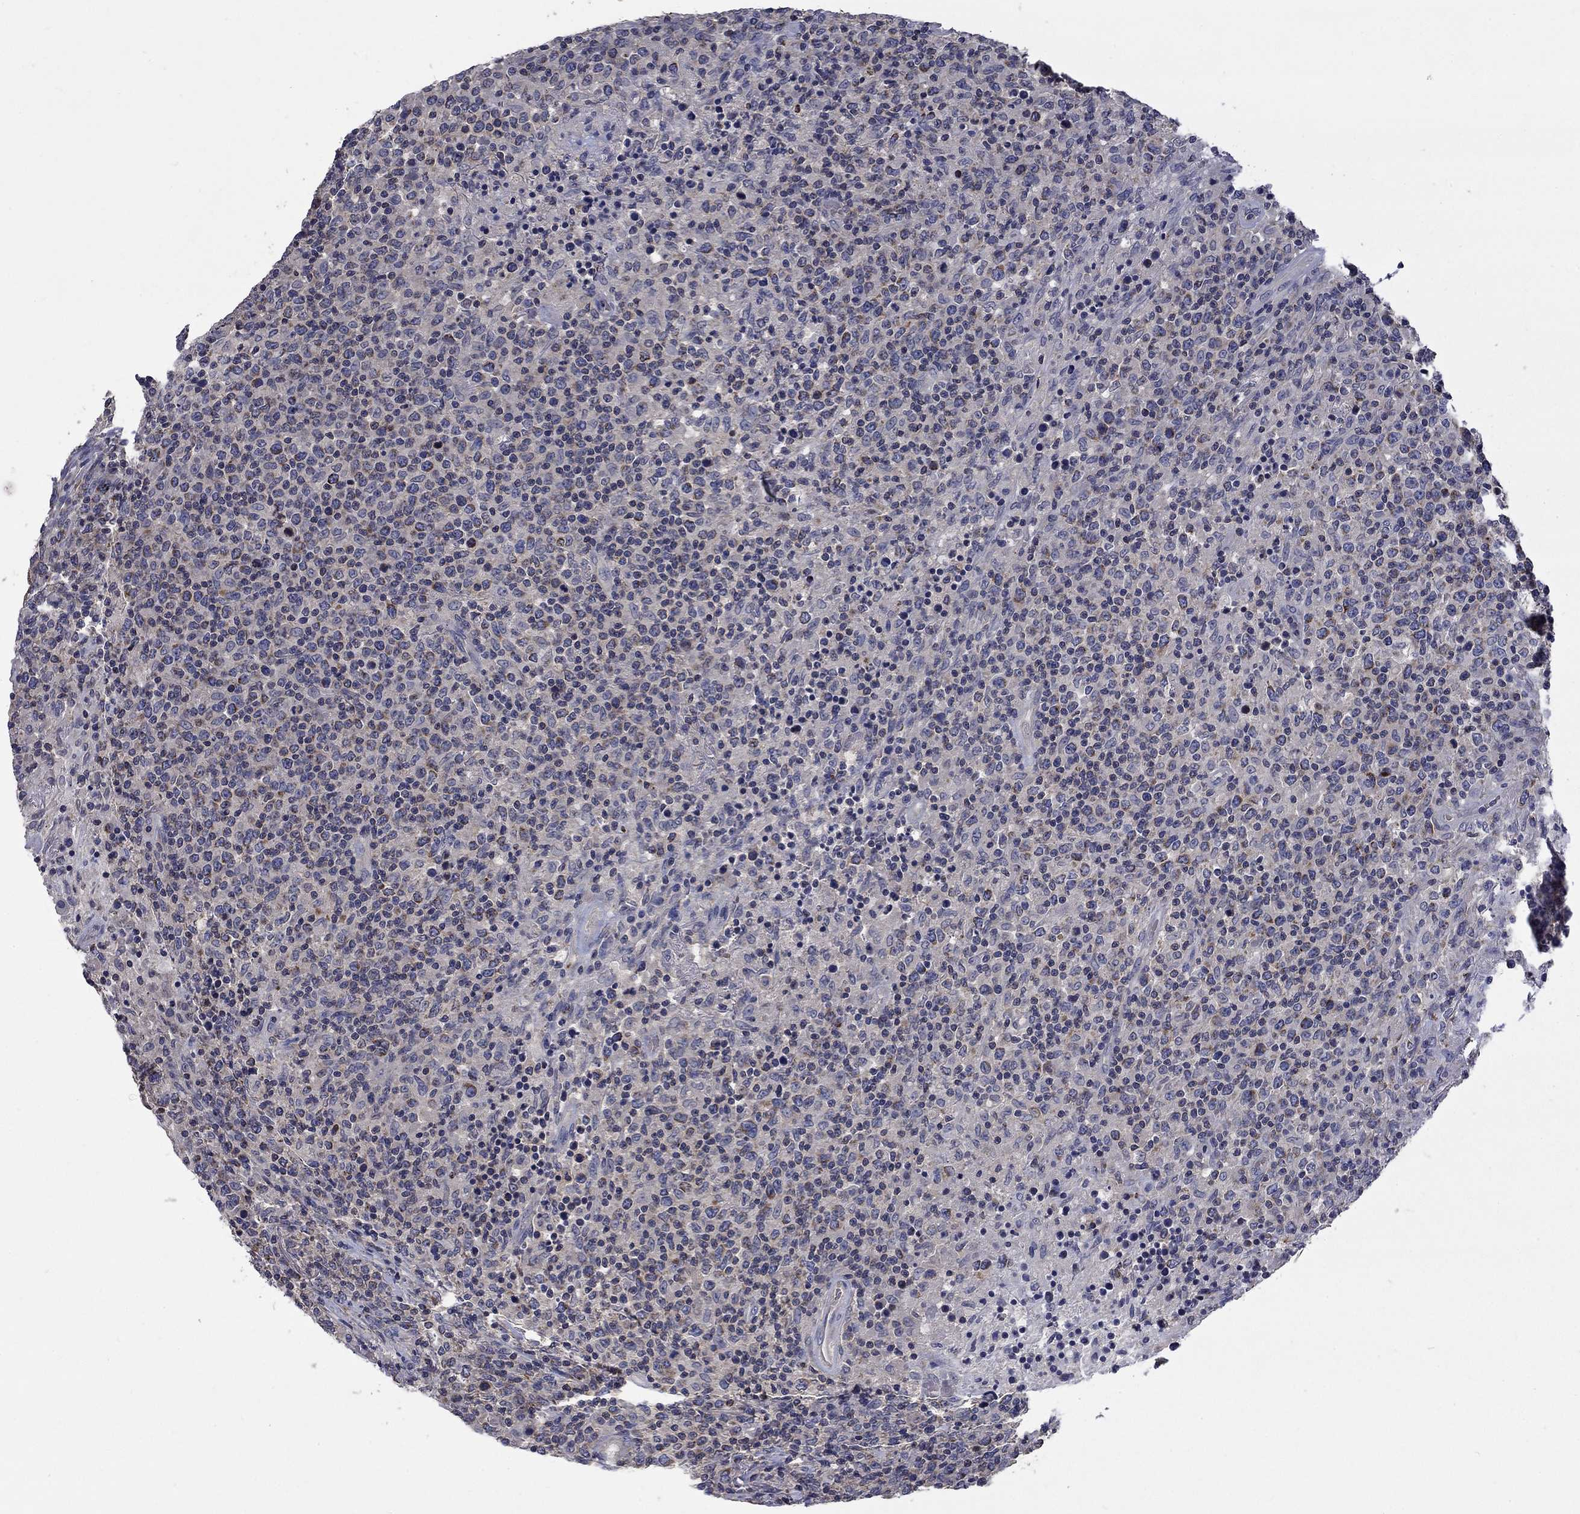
{"staining": {"intensity": "moderate", "quantity": "<25%", "location": "cytoplasmic/membranous"}, "tissue": "lymphoma", "cell_type": "Tumor cells", "image_type": "cancer", "snomed": [{"axis": "morphology", "description": "Malignant lymphoma, non-Hodgkin's type, High grade"}, {"axis": "topography", "description": "Lung"}], "caption": "High-magnification brightfield microscopy of malignant lymphoma, non-Hodgkin's type (high-grade) stained with DAB (brown) and counterstained with hematoxylin (blue). tumor cells exhibit moderate cytoplasmic/membranous staining is seen in approximately<25% of cells.", "gene": "HSPA12A", "patient": {"sex": "male", "age": 79}}